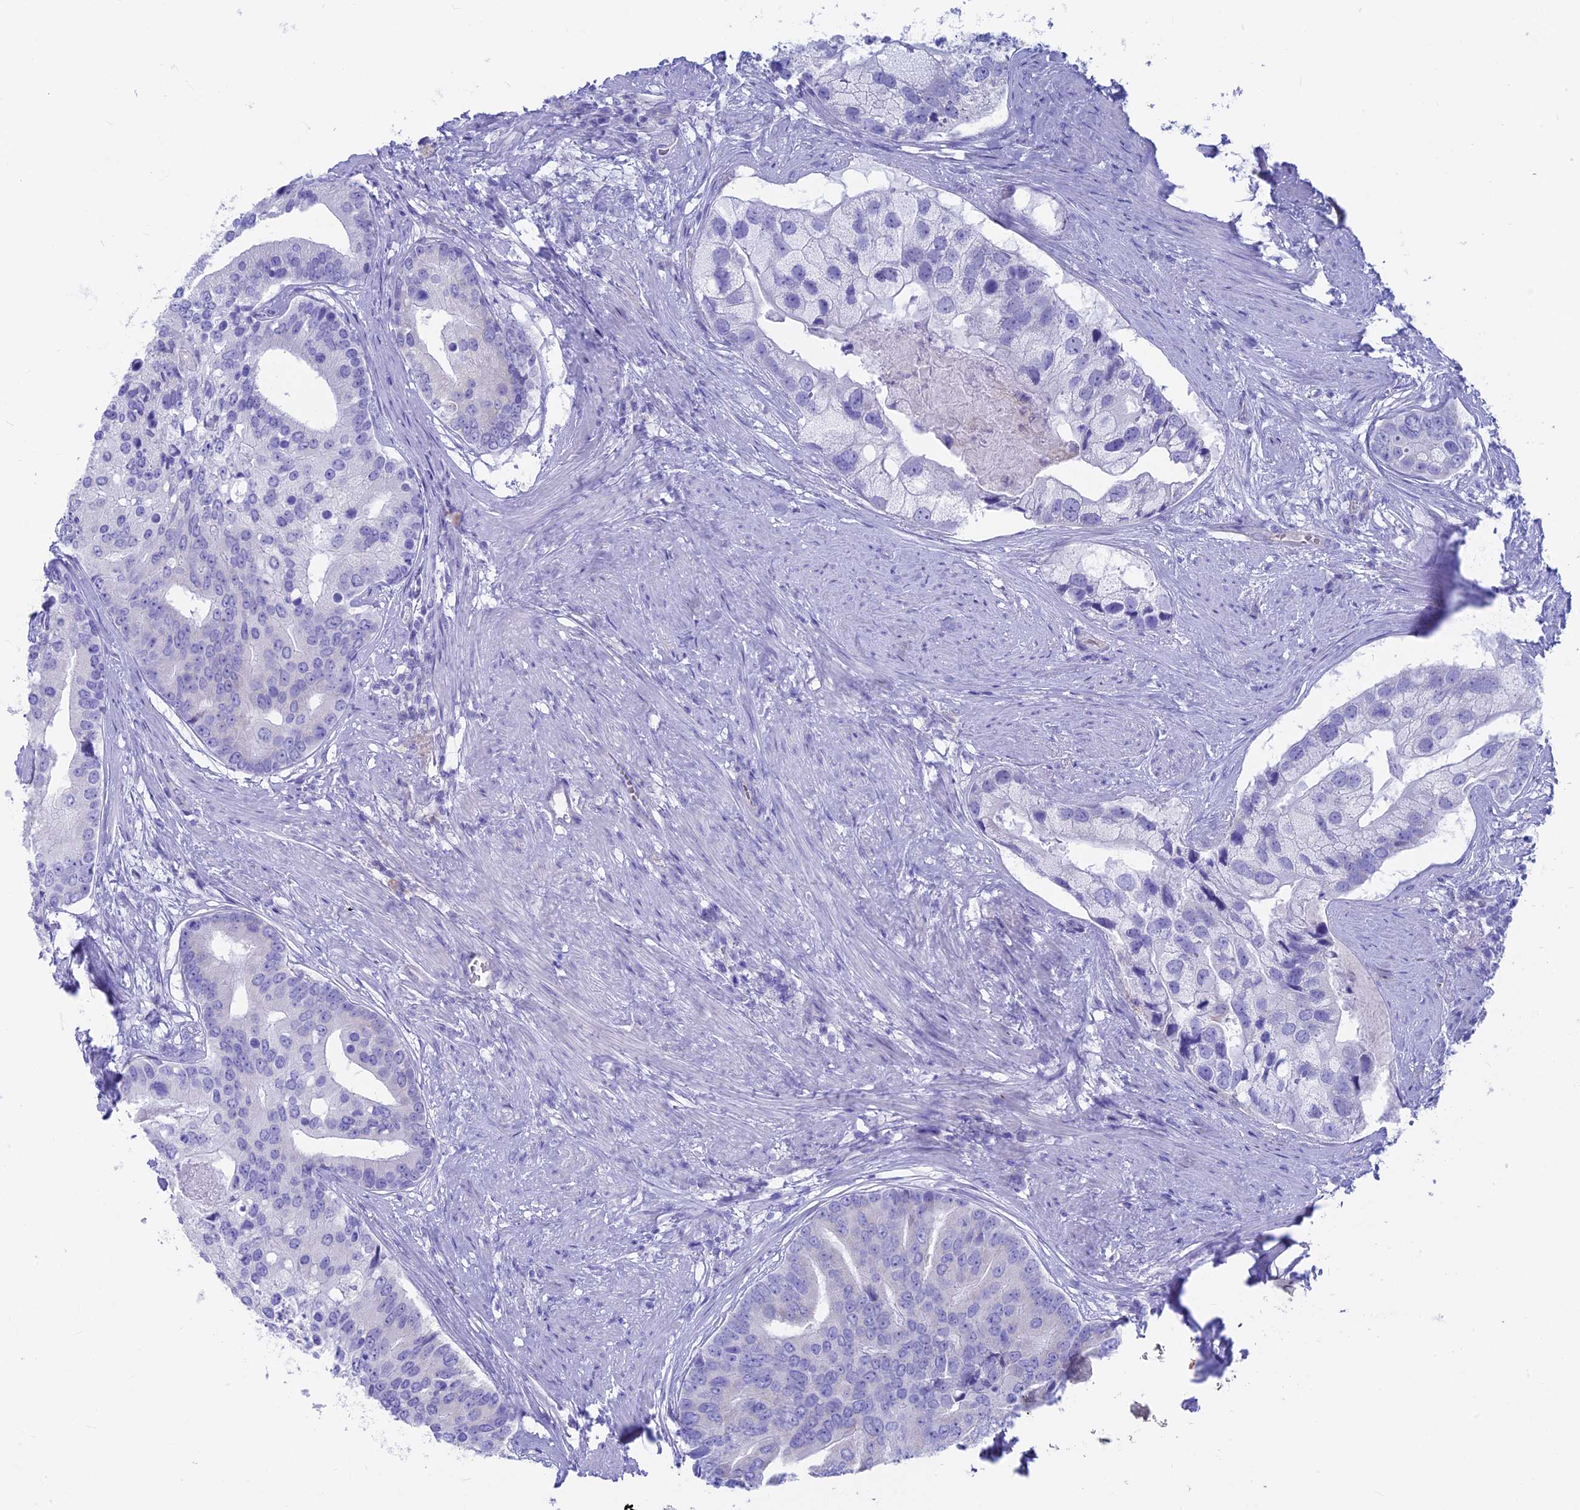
{"staining": {"intensity": "negative", "quantity": "none", "location": "none"}, "tissue": "prostate cancer", "cell_type": "Tumor cells", "image_type": "cancer", "snomed": [{"axis": "morphology", "description": "Adenocarcinoma, High grade"}, {"axis": "topography", "description": "Prostate"}], "caption": "DAB immunohistochemical staining of high-grade adenocarcinoma (prostate) reveals no significant expression in tumor cells. (DAB immunohistochemistry (IHC), high magnification).", "gene": "GNGT2", "patient": {"sex": "male", "age": 62}}